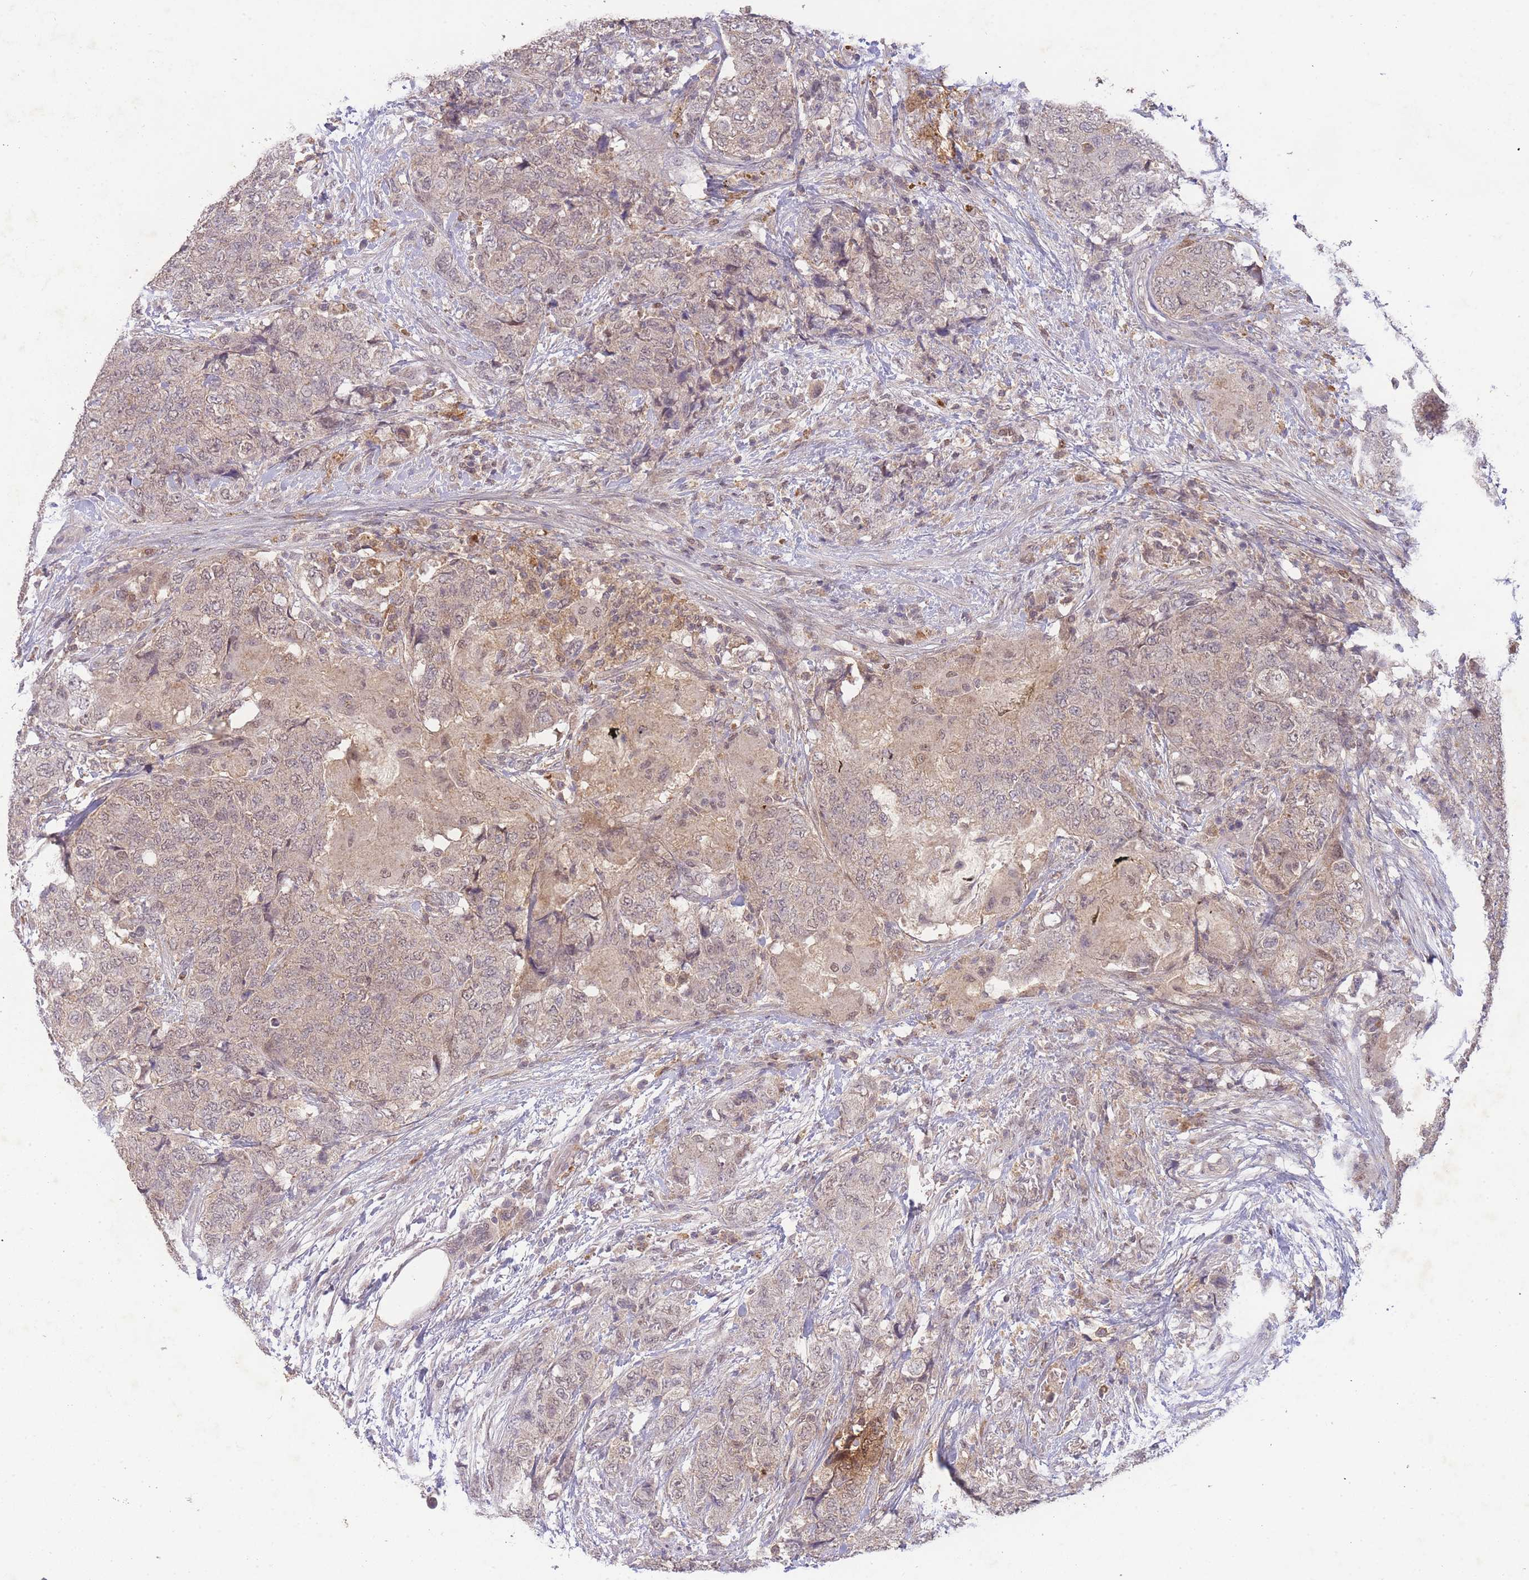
{"staining": {"intensity": "weak", "quantity": "25%-75%", "location": "nuclear"}, "tissue": "urothelial cancer", "cell_type": "Tumor cells", "image_type": "cancer", "snomed": [{"axis": "morphology", "description": "Urothelial carcinoma, High grade"}, {"axis": "topography", "description": "Urinary bladder"}], "caption": "The immunohistochemical stain labels weak nuclear expression in tumor cells of urothelial cancer tissue.", "gene": "RNF144B", "patient": {"sex": "female", "age": 78}}